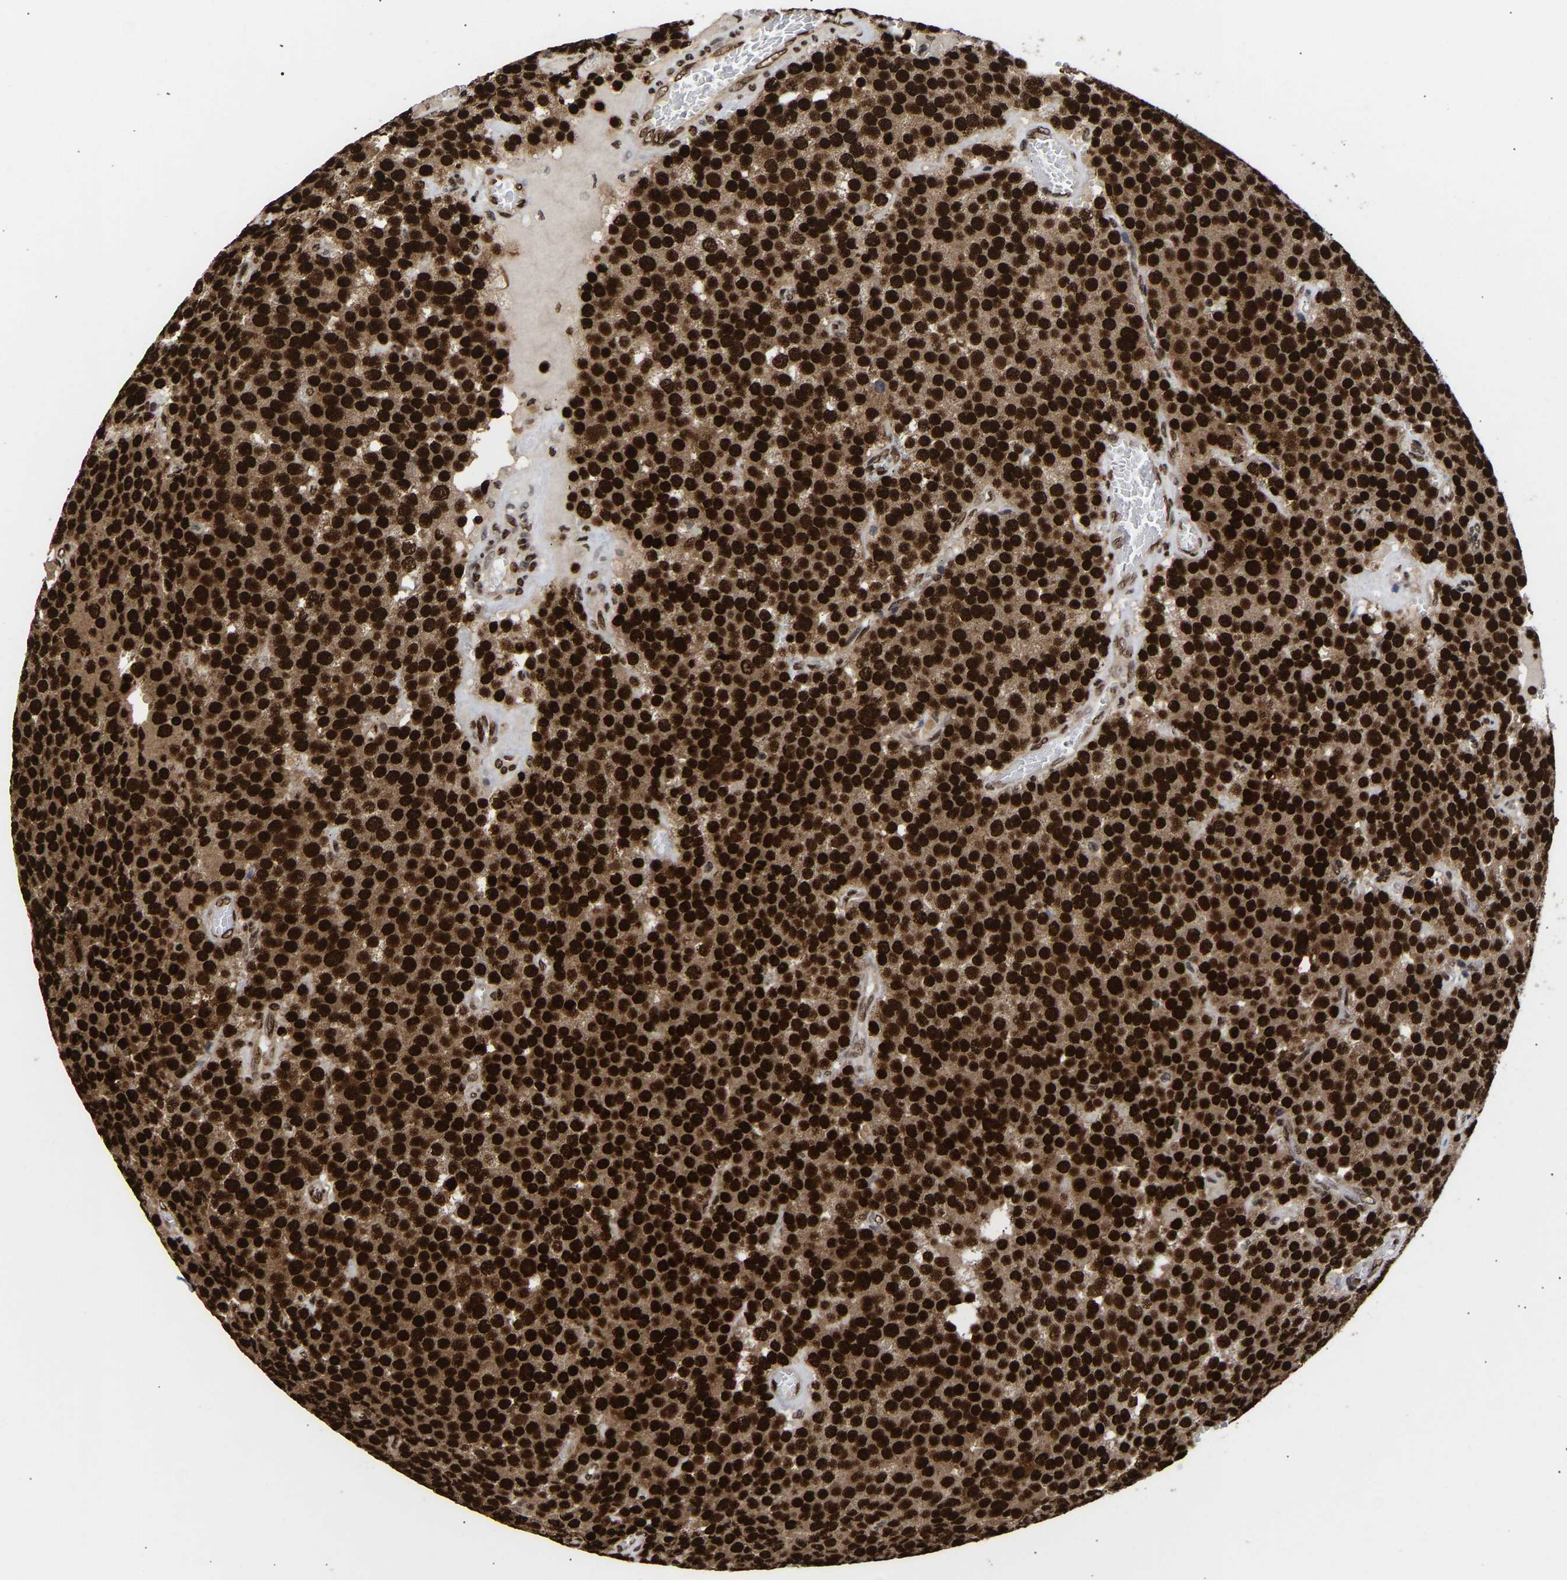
{"staining": {"intensity": "strong", "quantity": ">75%", "location": "cytoplasmic/membranous,nuclear"}, "tissue": "testis cancer", "cell_type": "Tumor cells", "image_type": "cancer", "snomed": [{"axis": "morphology", "description": "Normal tissue, NOS"}, {"axis": "morphology", "description": "Seminoma, NOS"}, {"axis": "topography", "description": "Testis"}], "caption": "Seminoma (testis) stained with a protein marker displays strong staining in tumor cells.", "gene": "PSIP1", "patient": {"sex": "male", "age": 71}}